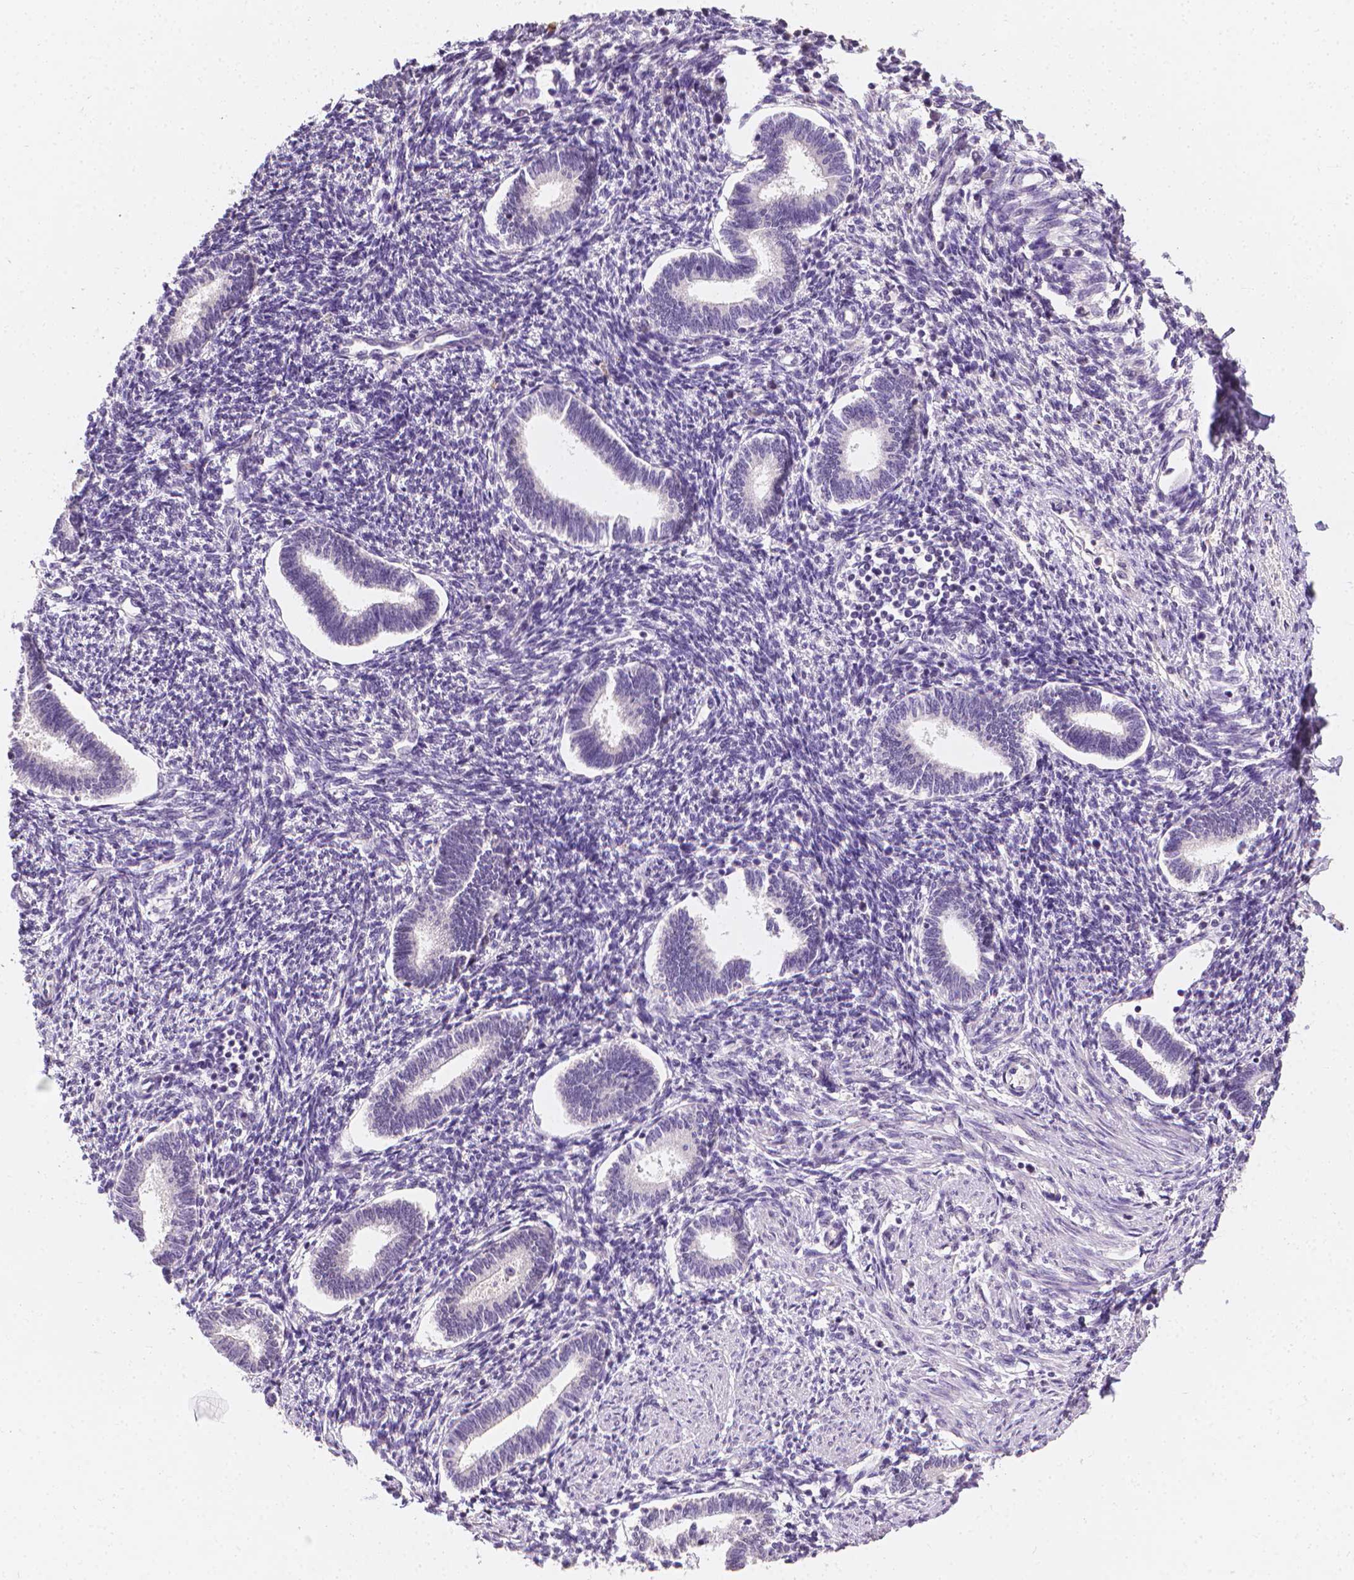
{"staining": {"intensity": "negative", "quantity": "none", "location": "none"}, "tissue": "endometrium", "cell_type": "Cells in endometrial stroma", "image_type": "normal", "snomed": [{"axis": "morphology", "description": "Normal tissue, NOS"}, {"axis": "topography", "description": "Endometrium"}], "caption": "DAB (3,3'-diaminobenzidine) immunohistochemical staining of normal human endometrium displays no significant positivity in cells in endometrial stroma.", "gene": "FASN", "patient": {"sex": "female", "age": 42}}